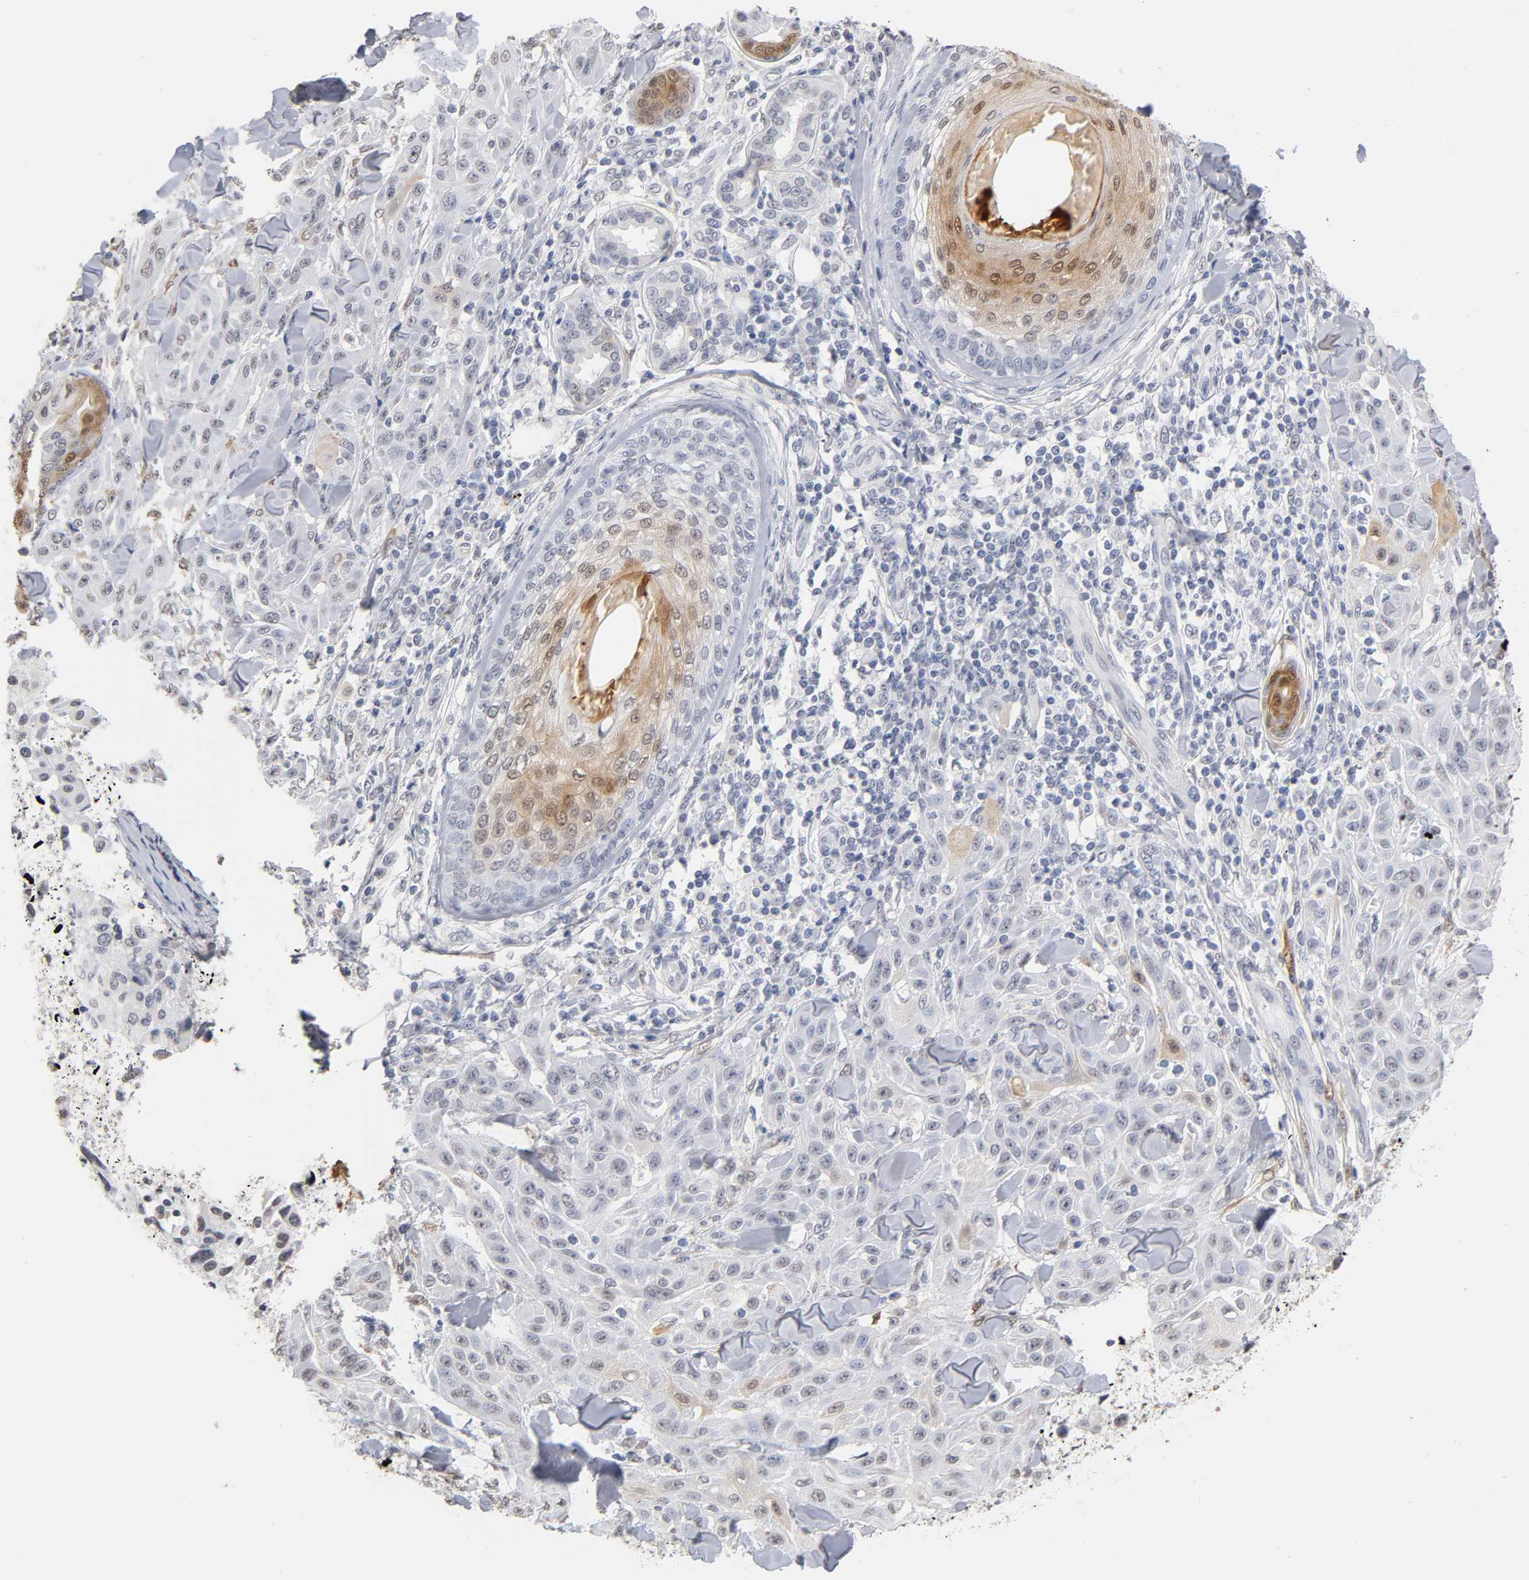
{"staining": {"intensity": "weak", "quantity": "<25%", "location": "cytoplasmic/membranous,nuclear"}, "tissue": "skin cancer", "cell_type": "Tumor cells", "image_type": "cancer", "snomed": [{"axis": "morphology", "description": "Squamous cell carcinoma, NOS"}, {"axis": "topography", "description": "Skin"}], "caption": "Immunohistochemical staining of skin squamous cell carcinoma displays no significant staining in tumor cells.", "gene": "CRABP2", "patient": {"sex": "male", "age": 24}}